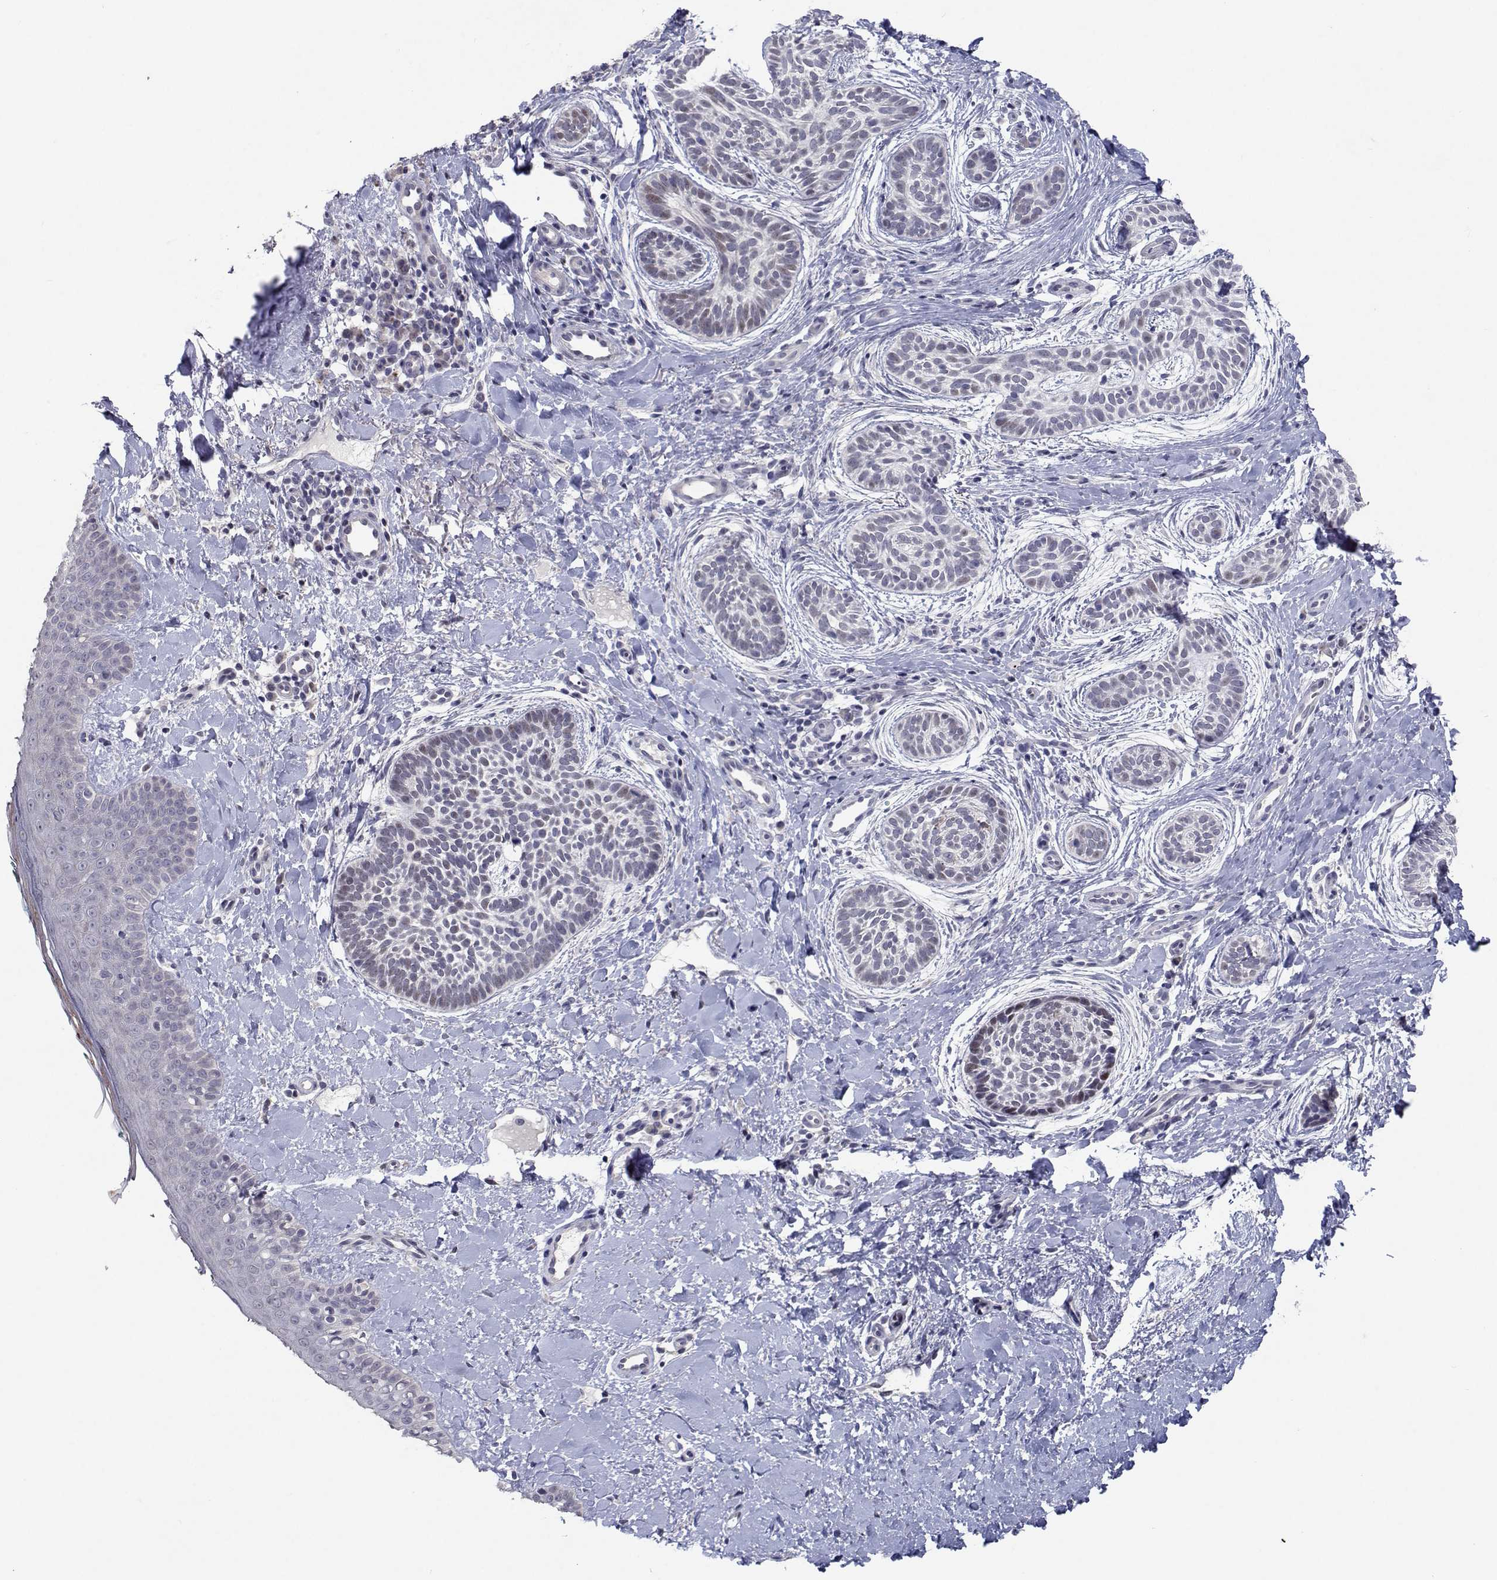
{"staining": {"intensity": "weak", "quantity": "<25%", "location": "nuclear"}, "tissue": "skin cancer", "cell_type": "Tumor cells", "image_type": "cancer", "snomed": [{"axis": "morphology", "description": "Basal cell carcinoma"}, {"axis": "topography", "description": "Skin"}], "caption": "Skin cancer stained for a protein using IHC demonstrates no positivity tumor cells.", "gene": "RBPJL", "patient": {"sex": "male", "age": 63}}